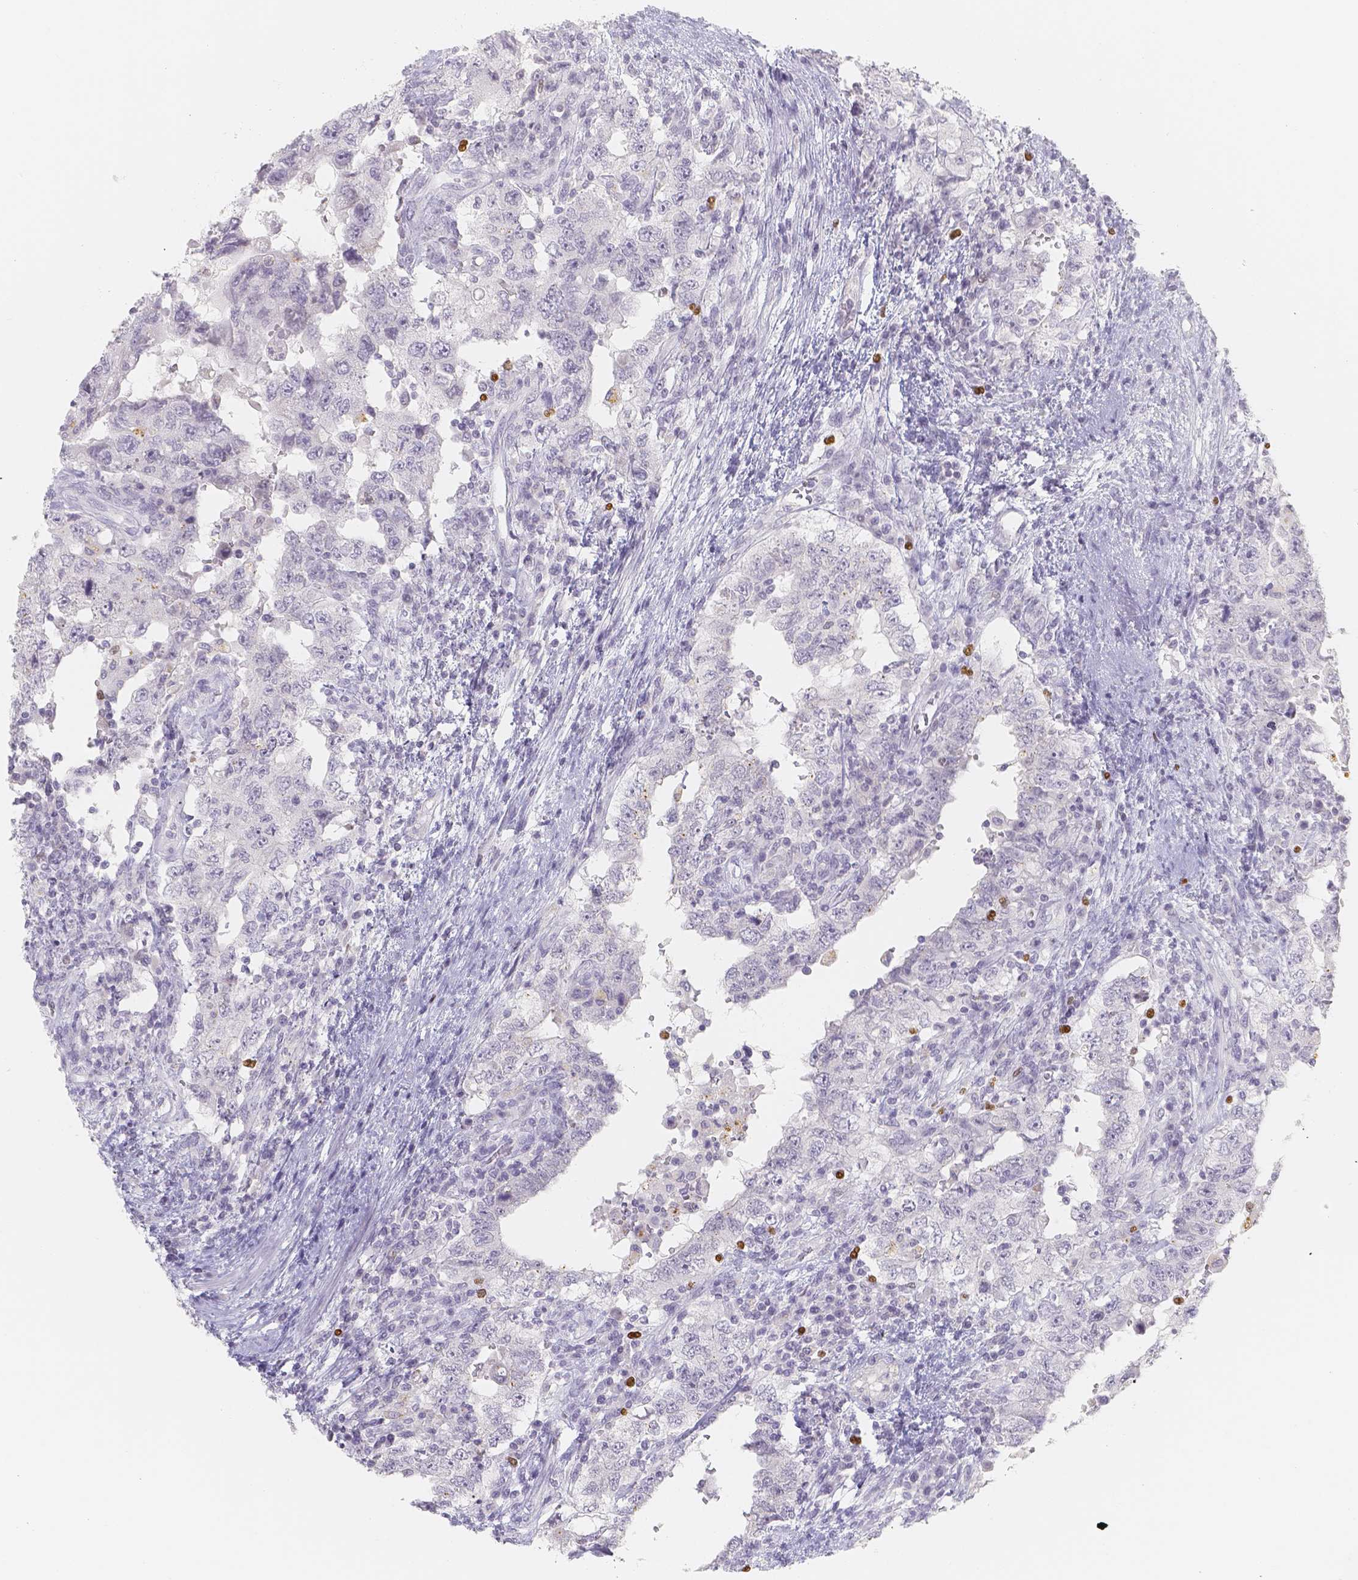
{"staining": {"intensity": "negative", "quantity": "none", "location": "none"}, "tissue": "testis cancer", "cell_type": "Tumor cells", "image_type": "cancer", "snomed": [{"axis": "morphology", "description": "Carcinoma, Embryonal, NOS"}, {"axis": "topography", "description": "Testis"}], "caption": "Immunohistochemical staining of human testis cancer demonstrates no significant staining in tumor cells.", "gene": "PADI4", "patient": {"sex": "male", "age": 26}}